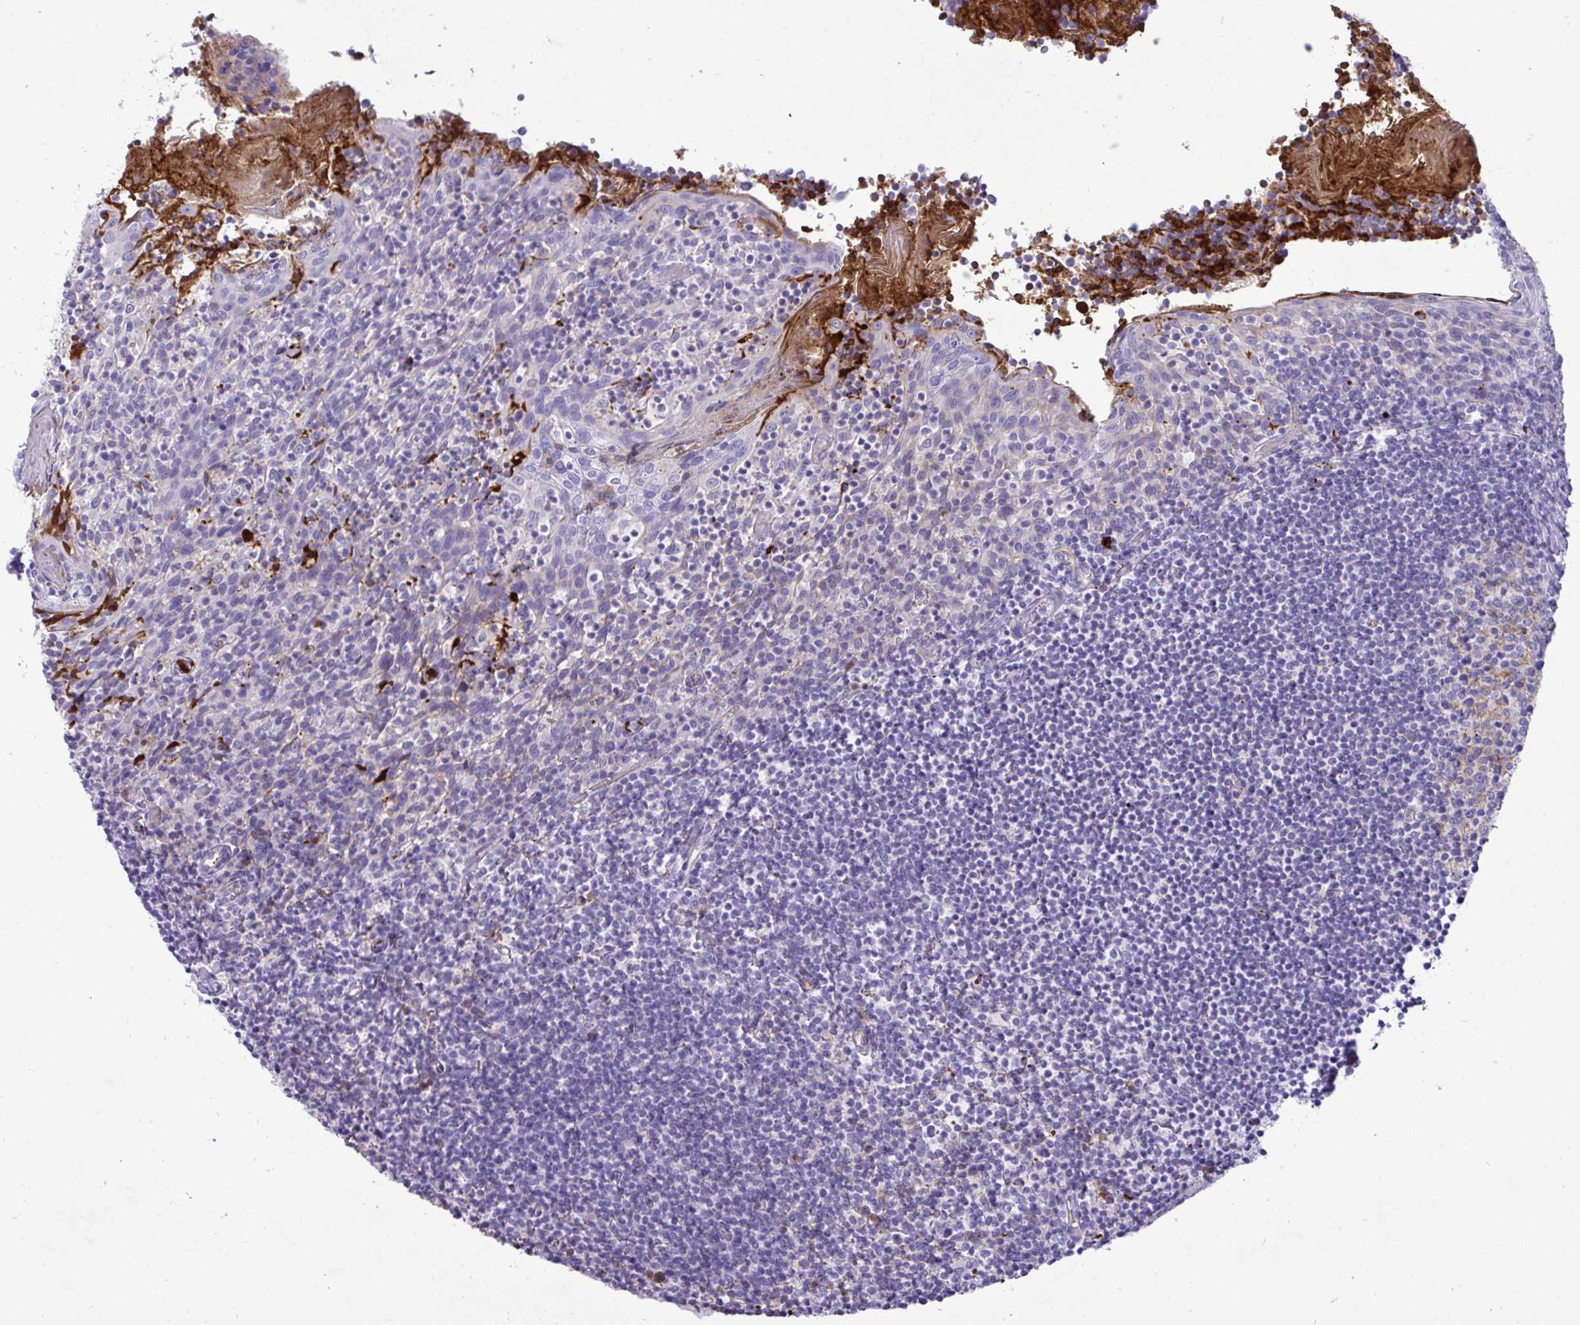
{"staining": {"intensity": "negative", "quantity": "none", "location": "none"}, "tissue": "tonsil", "cell_type": "Germinal center cells", "image_type": "normal", "snomed": [{"axis": "morphology", "description": "Normal tissue, NOS"}, {"axis": "topography", "description": "Tonsil"}], "caption": "A micrograph of tonsil stained for a protein shows no brown staining in germinal center cells.", "gene": "F2", "patient": {"sex": "female", "age": 10}}